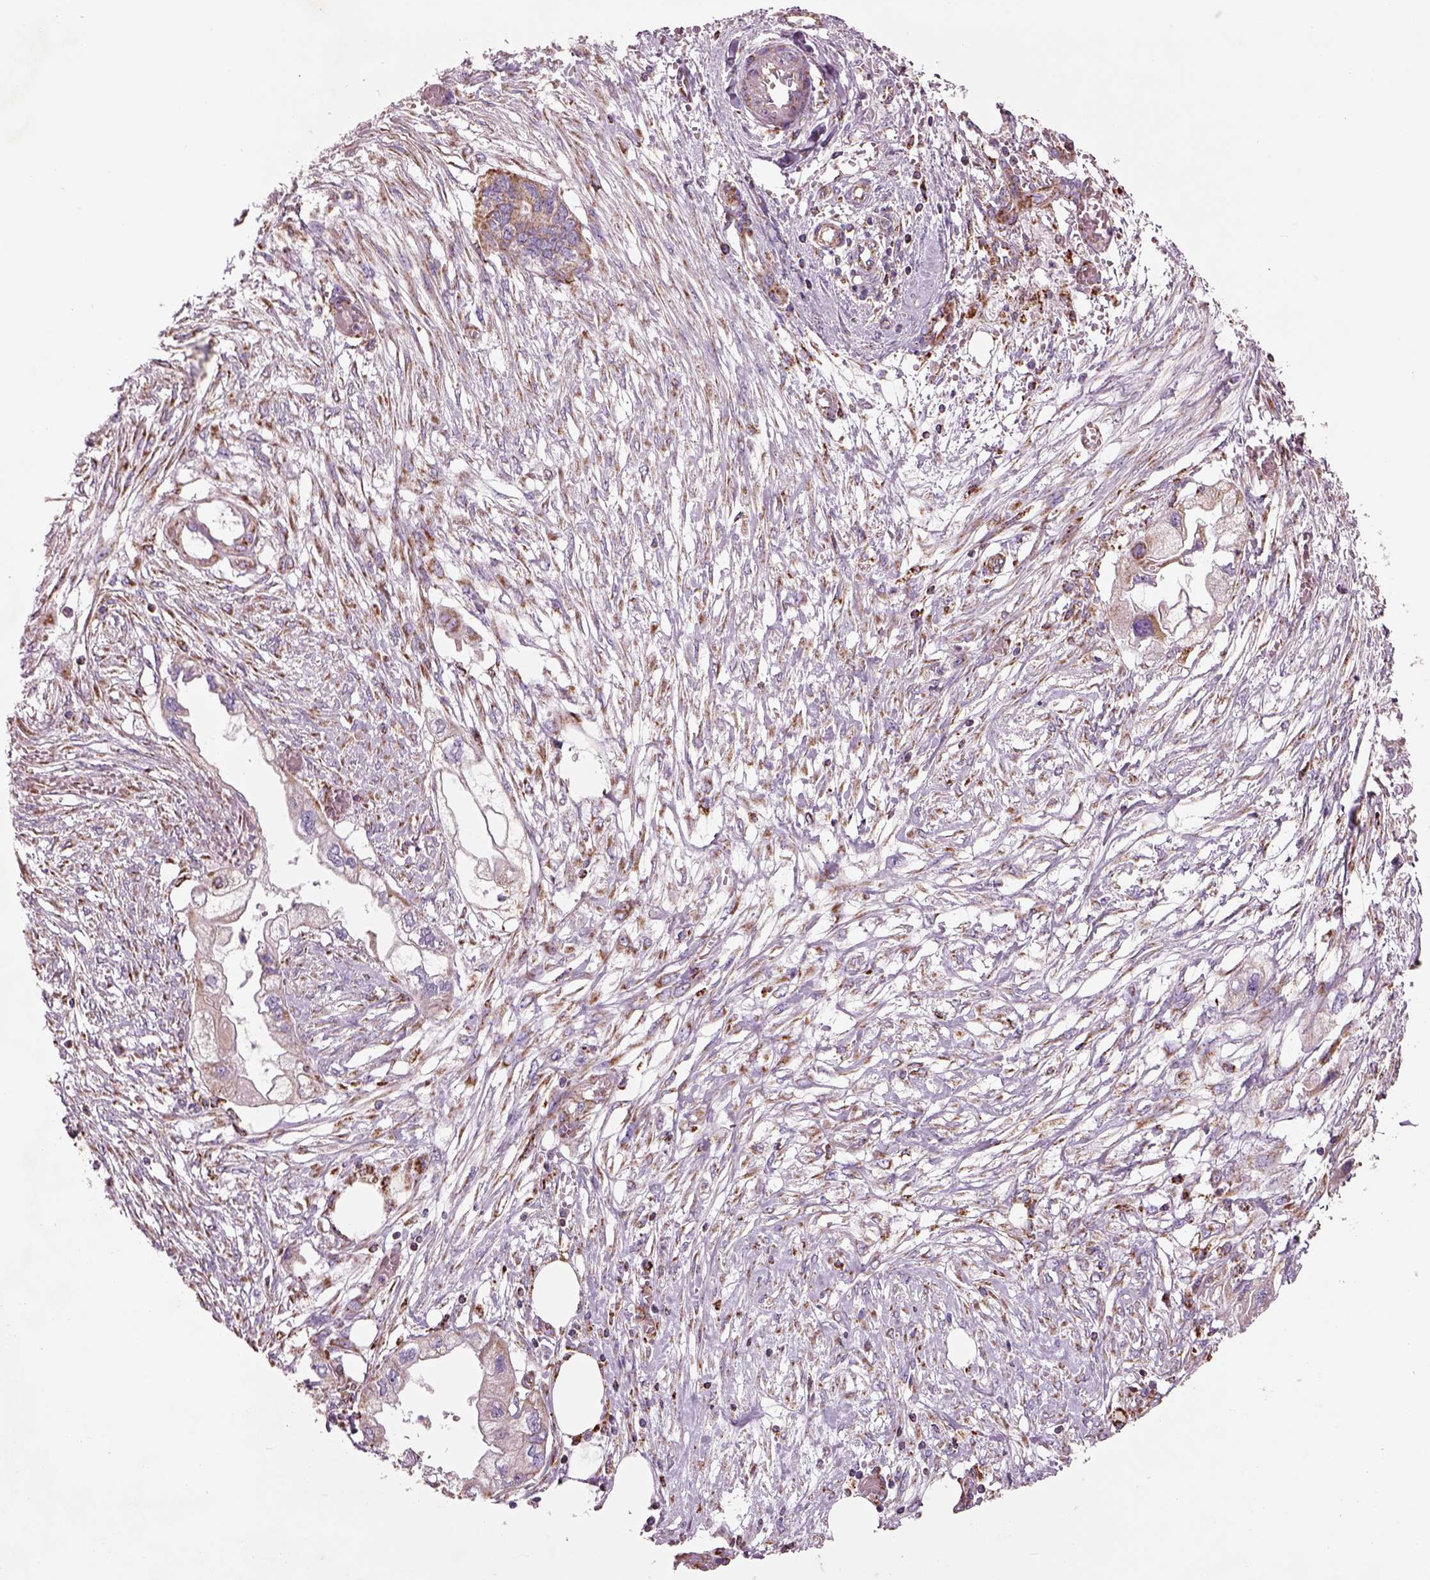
{"staining": {"intensity": "moderate", "quantity": ">75%", "location": "cytoplasmic/membranous"}, "tissue": "endometrial cancer", "cell_type": "Tumor cells", "image_type": "cancer", "snomed": [{"axis": "morphology", "description": "Adenocarcinoma, NOS"}, {"axis": "morphology", "description": "Adenocarcinoma, metastatic, NOS"}, {"axis": "topography", "description": "Adipose tissue"}, {"axis": "topography", "description": "Endometrium"}], "caption": "Endometrial cancer tissue exhibits moderate cytoplasmic/membranous expression in approximately >75% of tumor cells", "gene": "SLC25A24", "patient": {"sex": "female", "age": 67}}